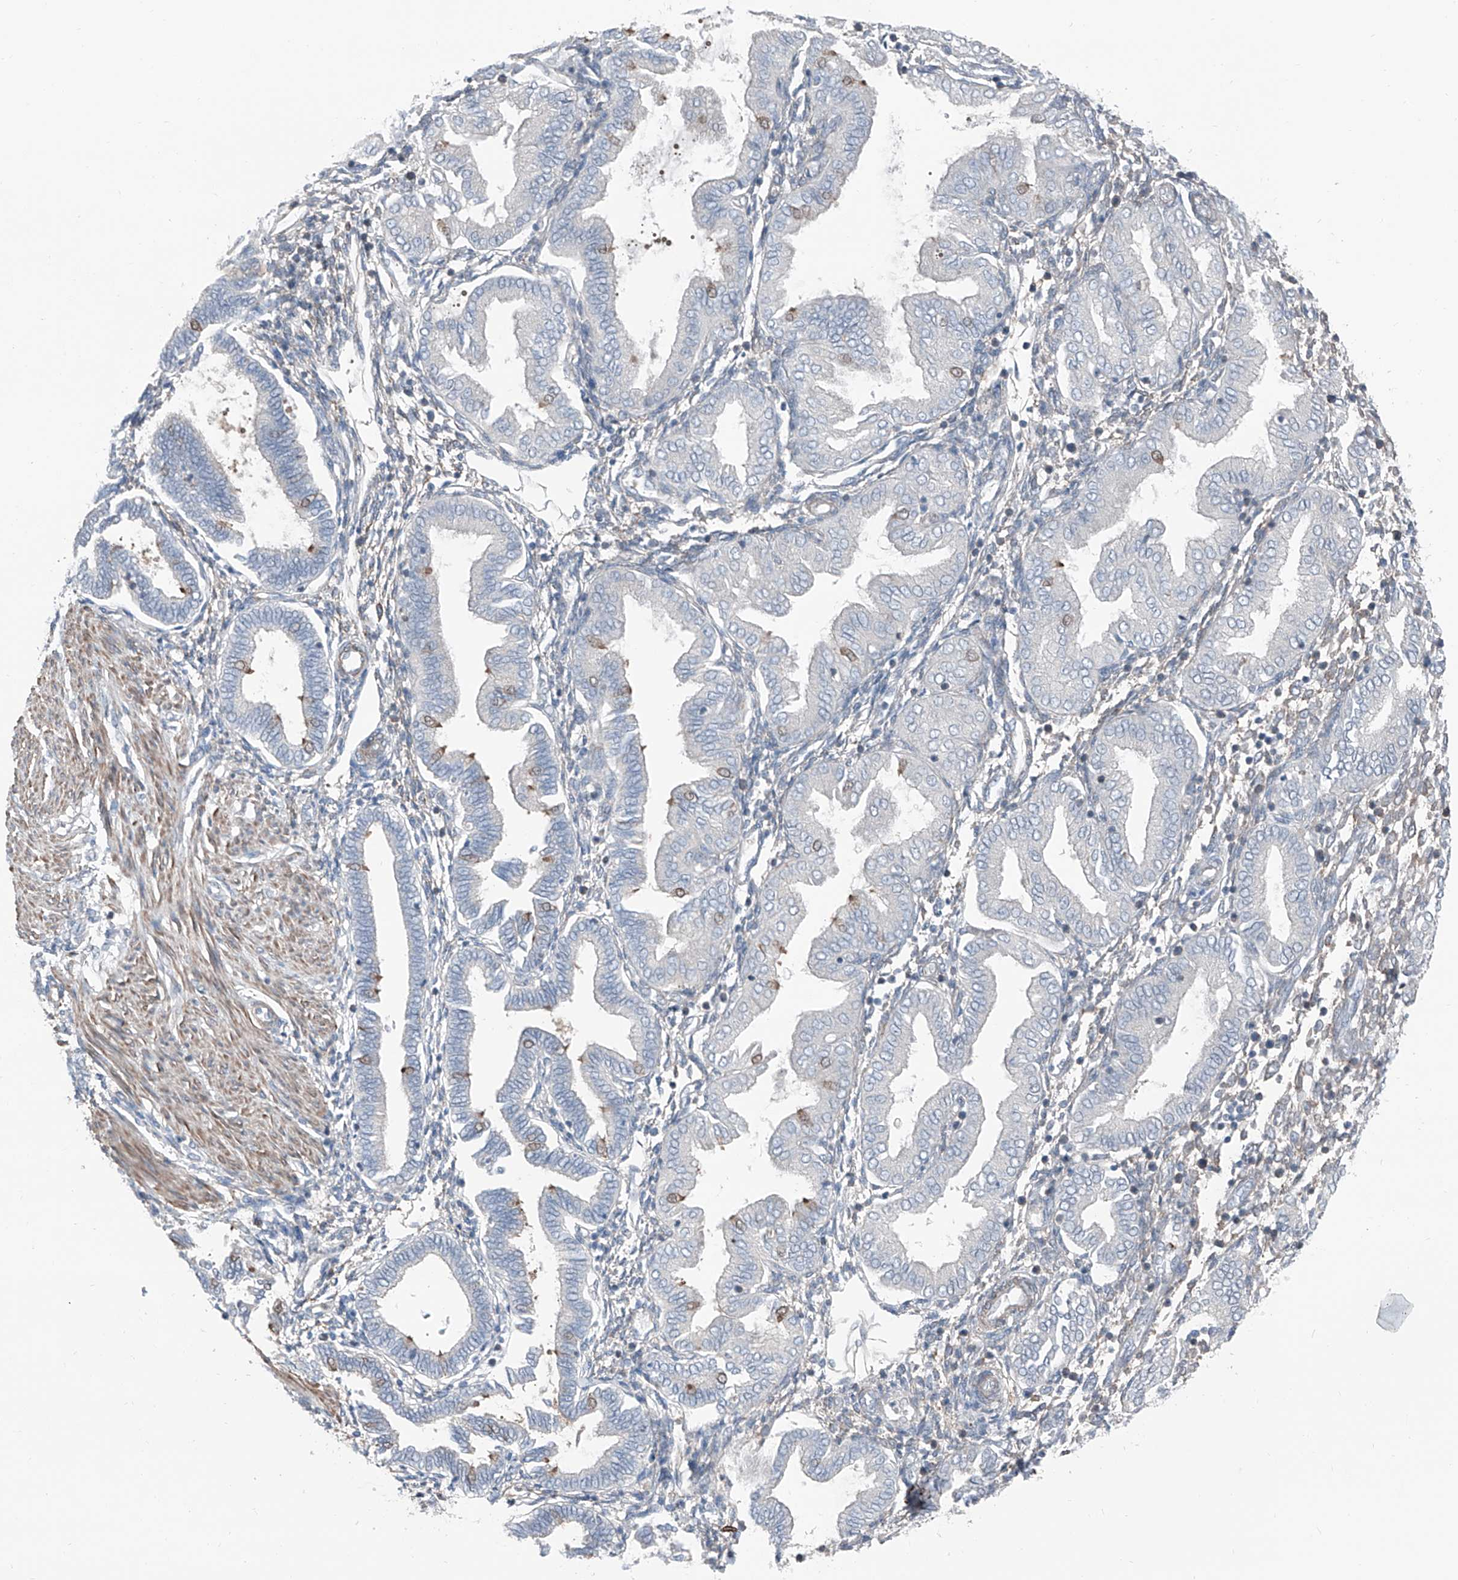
{"staining": {"intensity": "weak", "quantity": "25%-75%", "location": "cytoplasmic/membranous"}, "tissue": "endometrium", "cell_type": "Cells in endometrial stroma", "image_type": "normal", "snomed": [{"axis": "morphology", "description": "Normal tissue, NOS"}, {"axis": "topography", "description": "Endometrium"}], "caption": "A high-resolution histopathology image shows IHC staining of normal endometrium, which shows weak cytoplasmic/membranous expression in approximately 25%-75% of cells in endometrial stroma. (DAB IHC, brown staining for protein, blue staining for nuclei).", "gene": "HSPB11", "patient": {"sex": "female", "age": 53}}